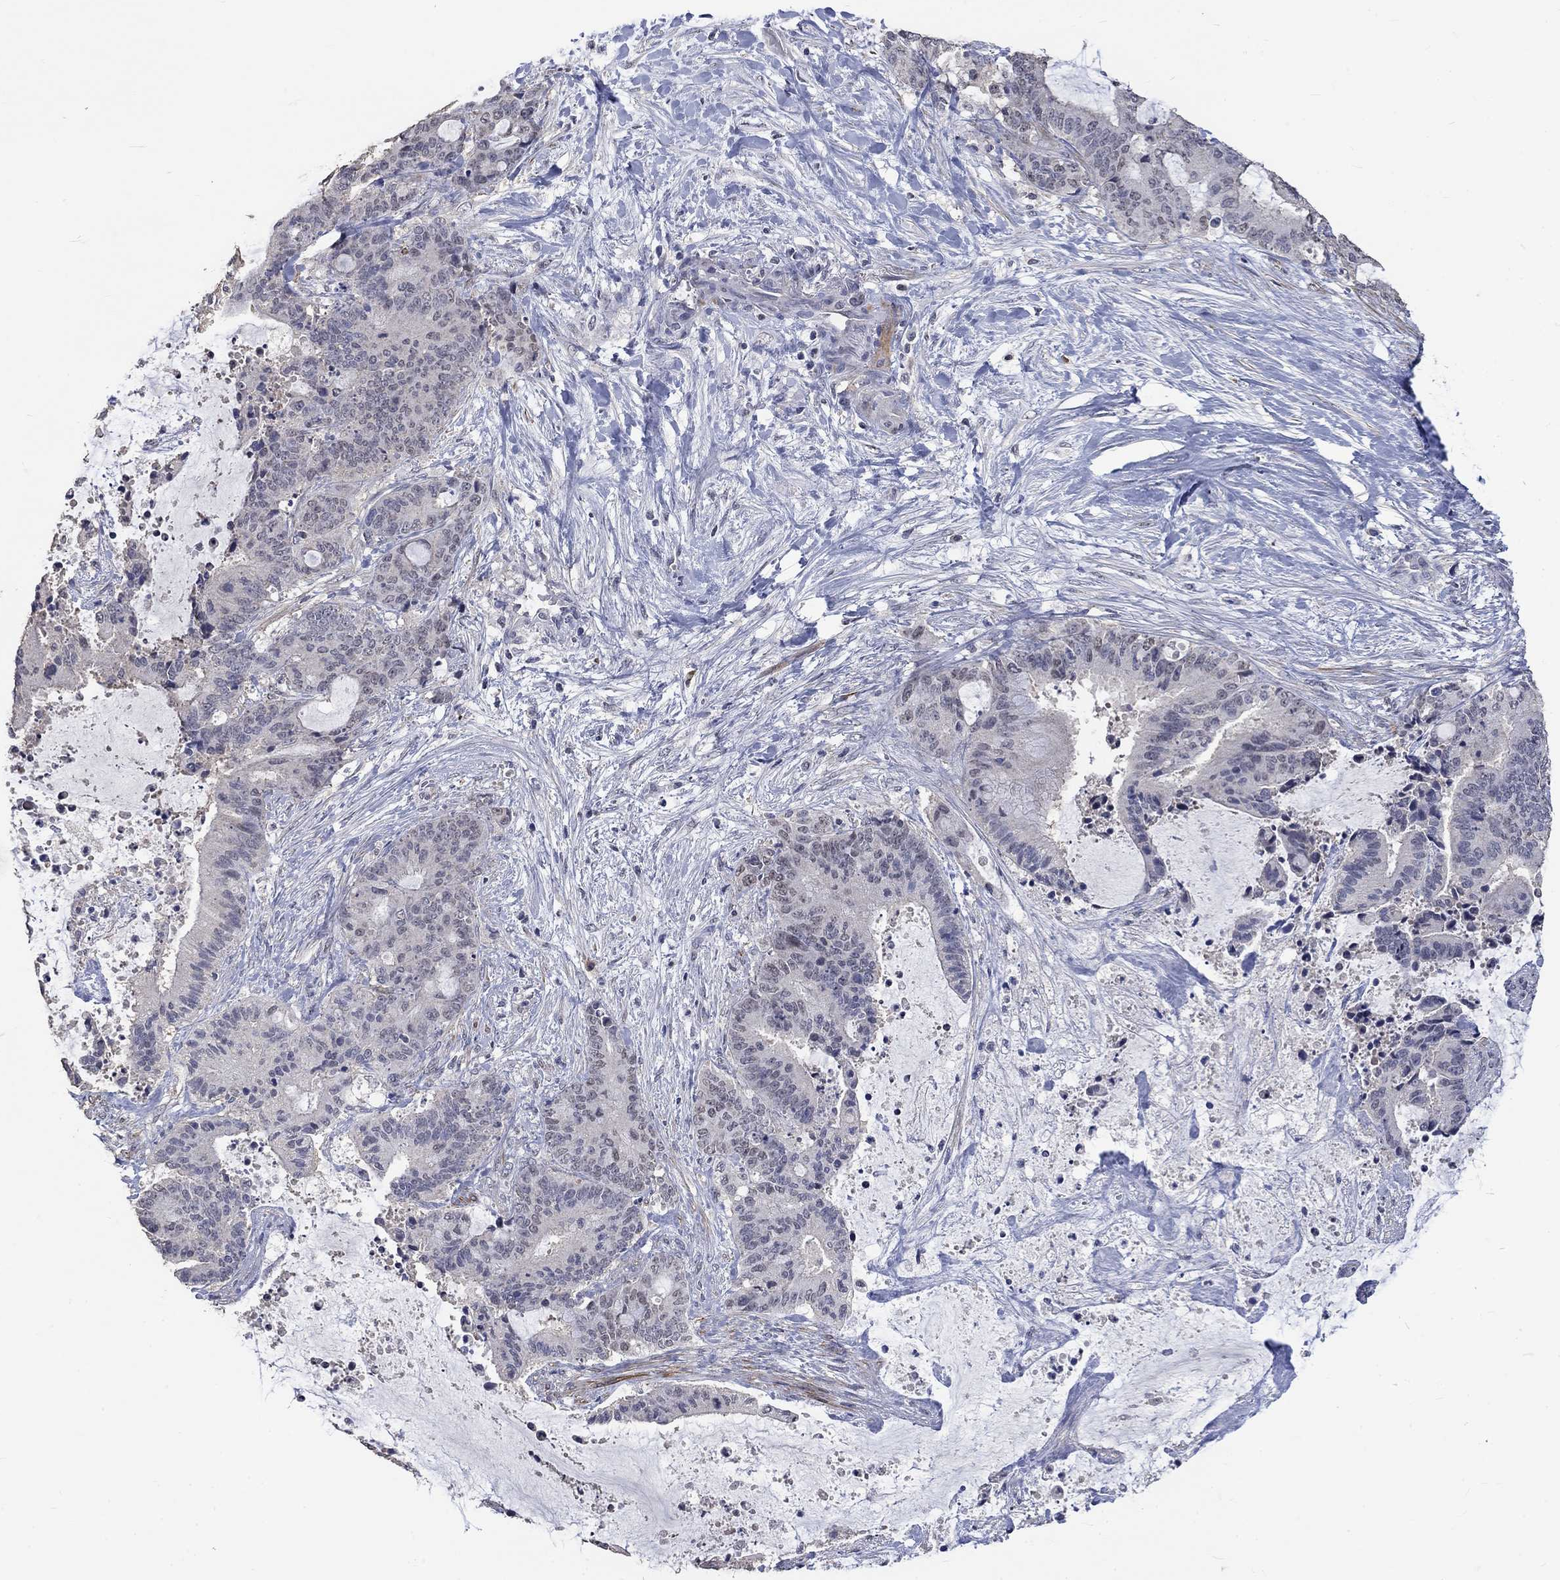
{"staining": {"intensity": "negative", "quantity": "none", "location": "none"}, "tissue": "liver cancer", "cell_type": "Tumor cells", "image_type": "cancer", "snomed": [{"axis": "morphology", "description": "Cholangiocarcinoma"}, {"axis": "topography", "description": "Liver"}], "caption": "This is a photomicrograph of immunohistochemistry staining of cholangiocarcinoma (liver), which shows no staining in tumor cells.", "gene": "ZBTB18", "patient": {"sex": "female", "age": 73}}